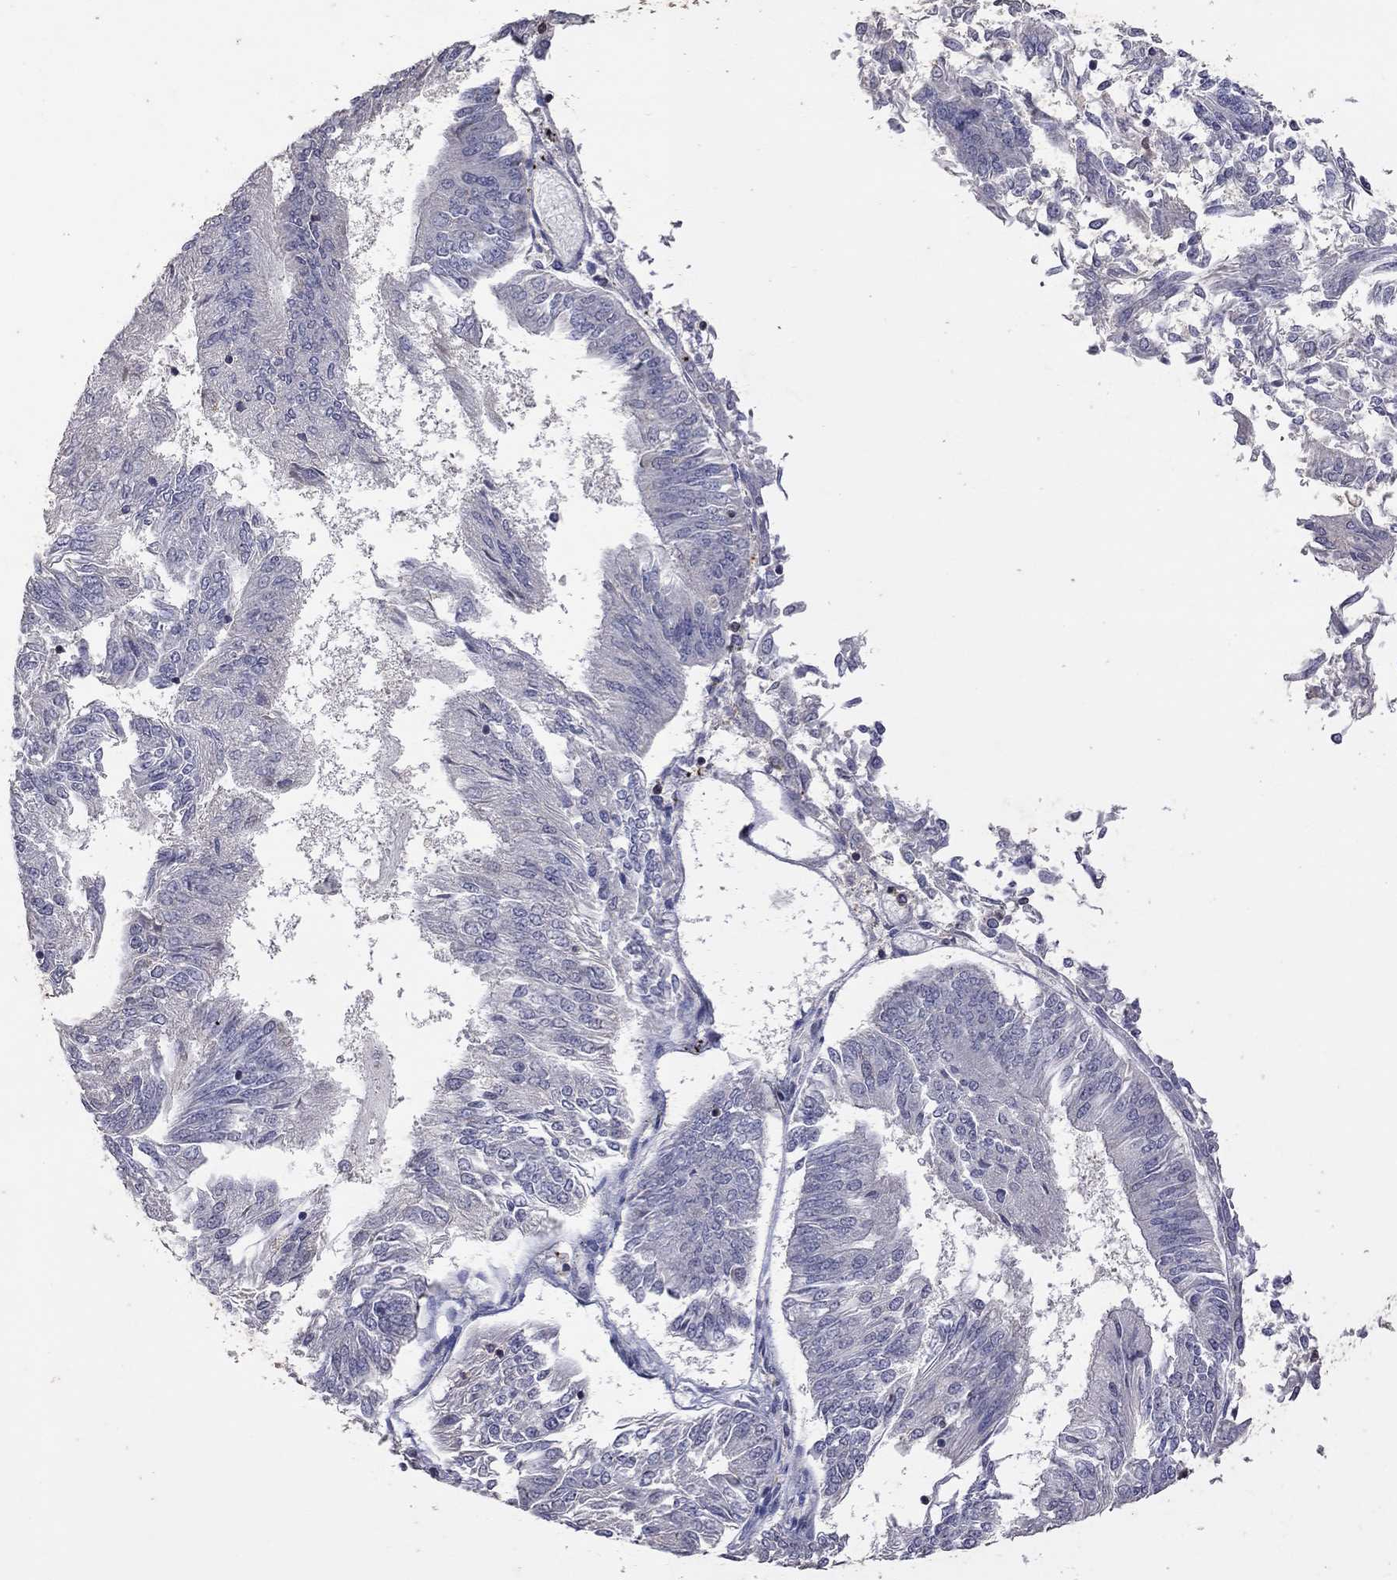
{"staining": {"intensity": "negative", "quantity": "none", "location": "none"}, "tissue": "endometrial cancer", "cell_type": "Tumor cells", "image_type": "cancer", "snomed": [{"axis": "morphology", "description": "Adenocarcinoma, NOS"}, {"axis": "topography", "description": "Endometrium"}], "caption": "Immunohistochemistry (IHC) micrograph of neoplastic tissue: endometrial cancer stained with DAB (3,3'-diaminobenzidine) reveals no significant protein positivity in tumor cells.", "gene": "IPCEF1", "patient": {"sex": "female", "age": 58}}